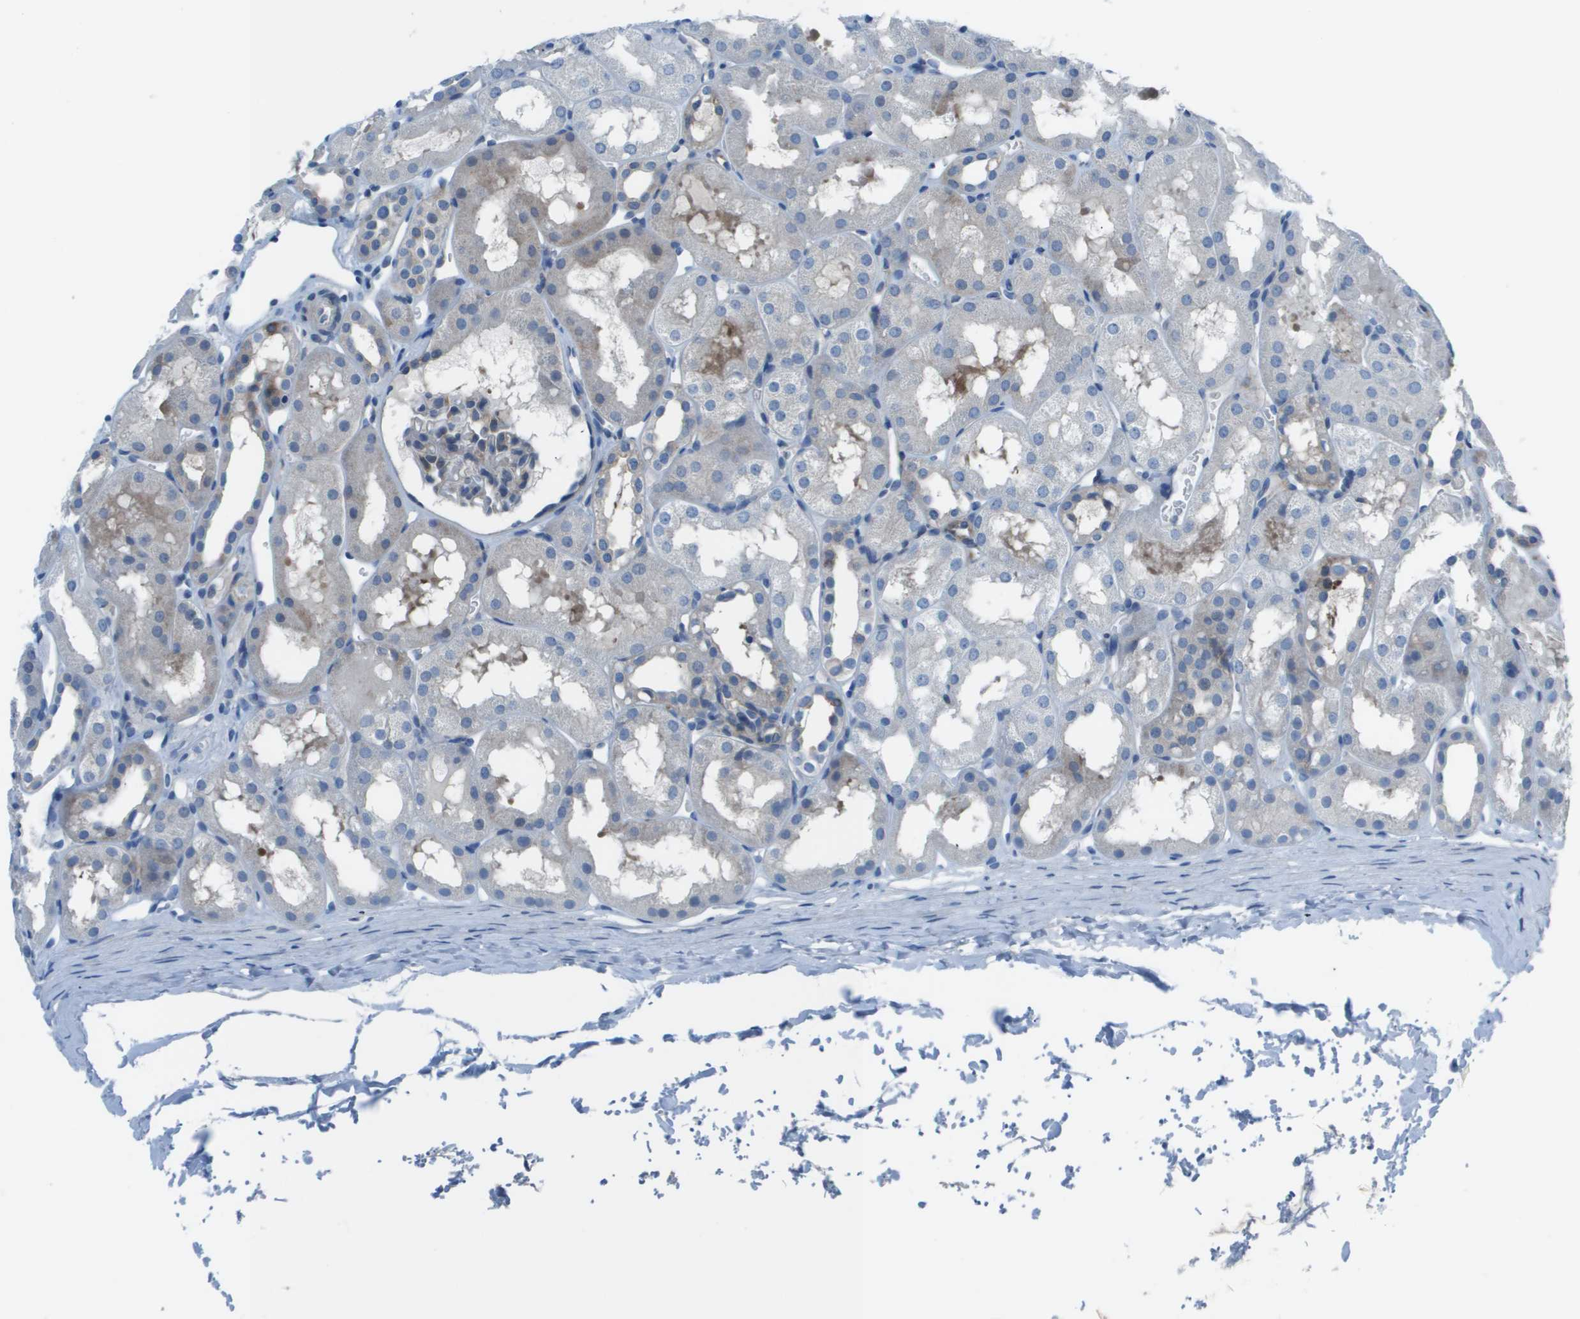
{"staining": {"intensity": "negative", "quantity": "none", "location": "none"}, "tissue": "kidney", "cell_type": "Cells in glomeruli", "image_type": "normal", "snomed": [{"axis": "morphology", "description": "Normal tissue, NOS"}, {"axis": "topography", "description": "Kidney"}, {"axis": "topography", "description": "Urinary bladder"}], "caption": "A high-resolution photomicrograph shows immunohistochemistry (IHC) staining of normal kidney, which exhibits no significant staining in cells in glomeruli. (IHC, brightfield microscopy, high magnification).", "gene": "STIP1", "patient": {"sex": "male", "age": 16}}